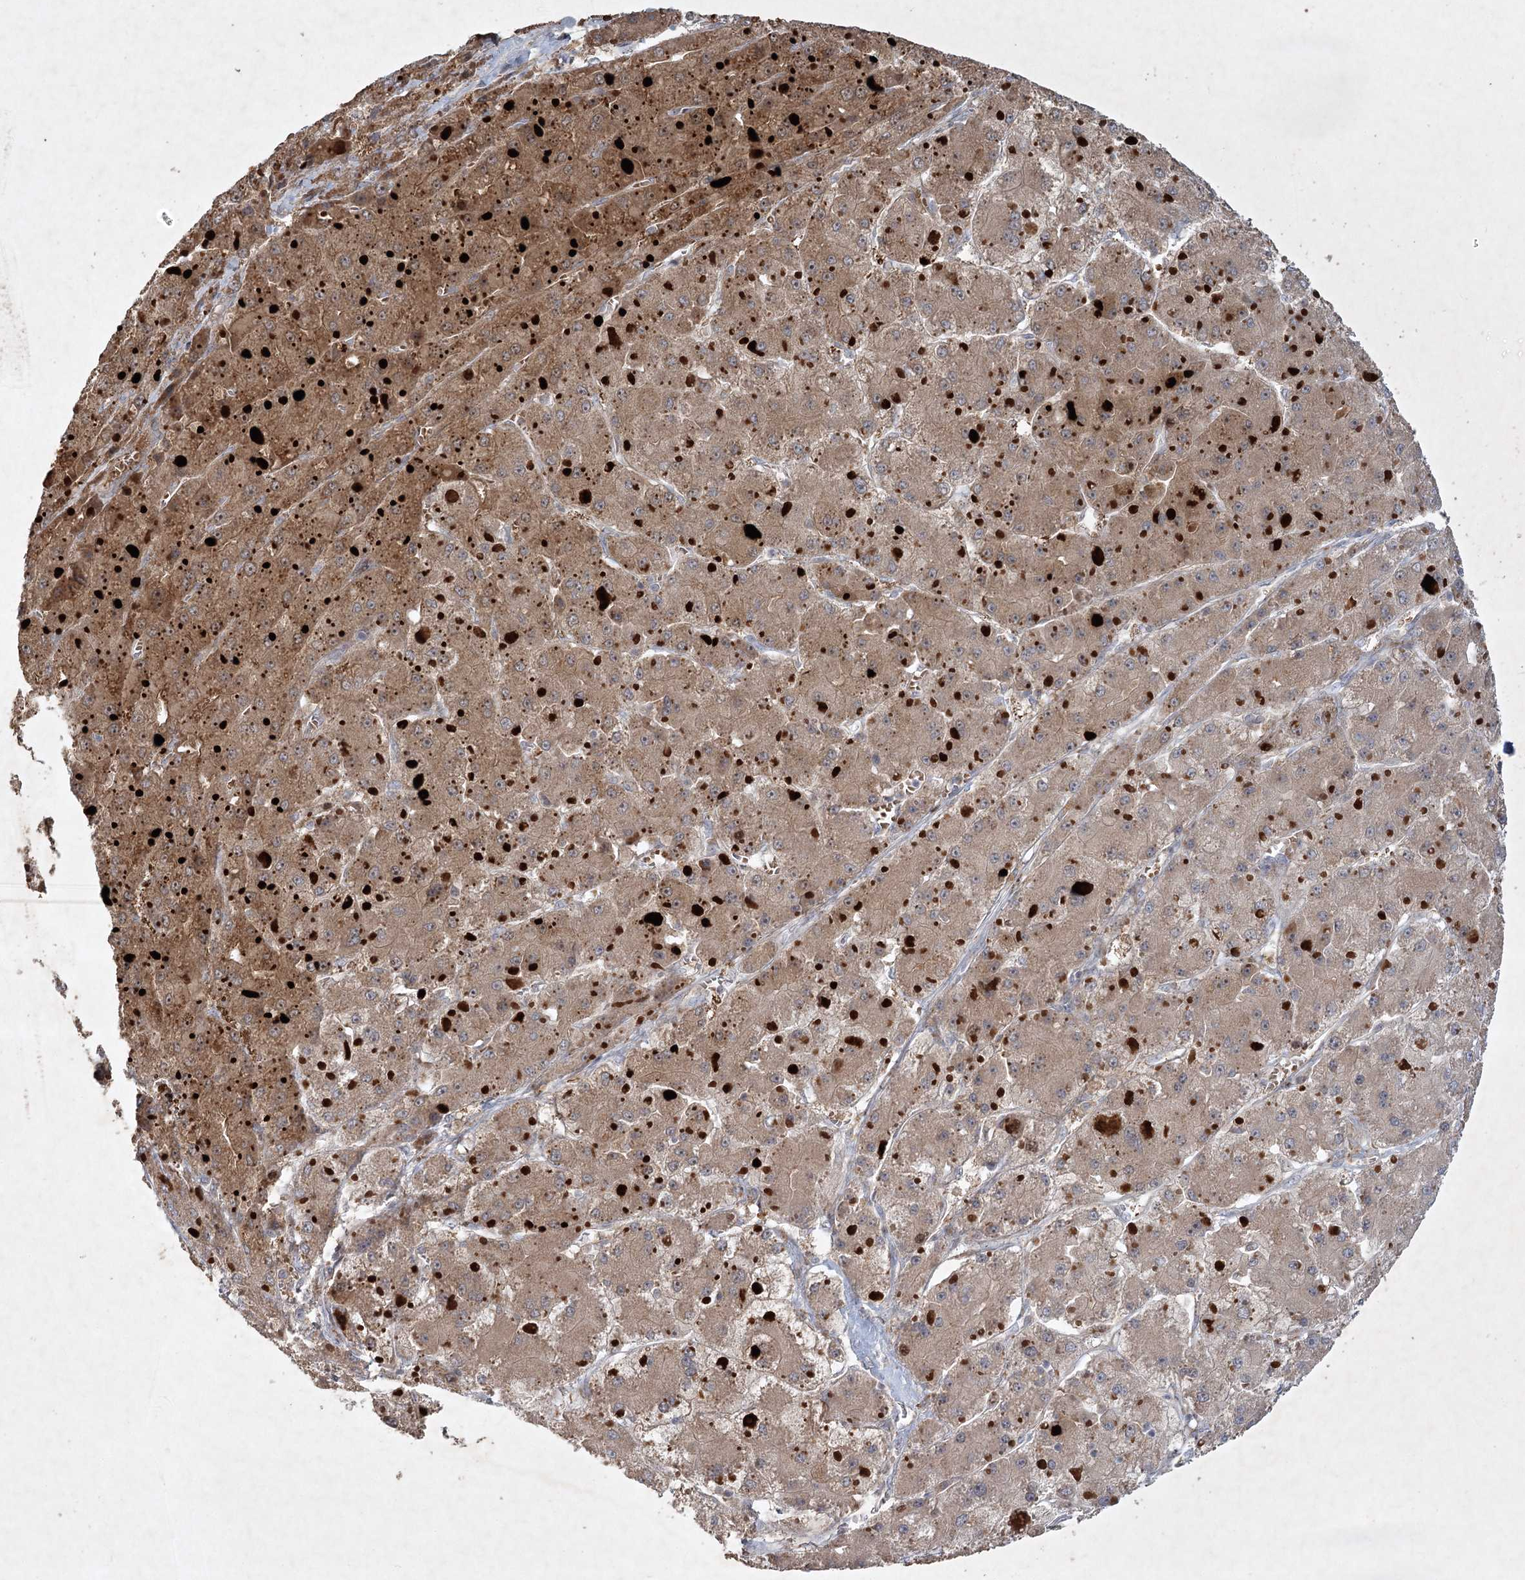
{"staining": {"intensity": "moderate", "quantity": ">75%", "location": "cytoplasmic/membranous"}, "tissue": "liver cancer", "cell_type": "Tumor cells", "image_type": "cancer", "snomed": [{"axis": "morphology", "description": "Carcinoma, Hepatocellular, NOS"}, {"axis": "topography", "description": "Liver"}], "caption": "A micrograph of liver cancer (hepatocellular carcinoma) stained for a protein reveals moderate cytoplasmic/membranous brown staining in tumor cells.", "gene": "KBTBD4", "patient": {"sex": "female", "age": 73}}